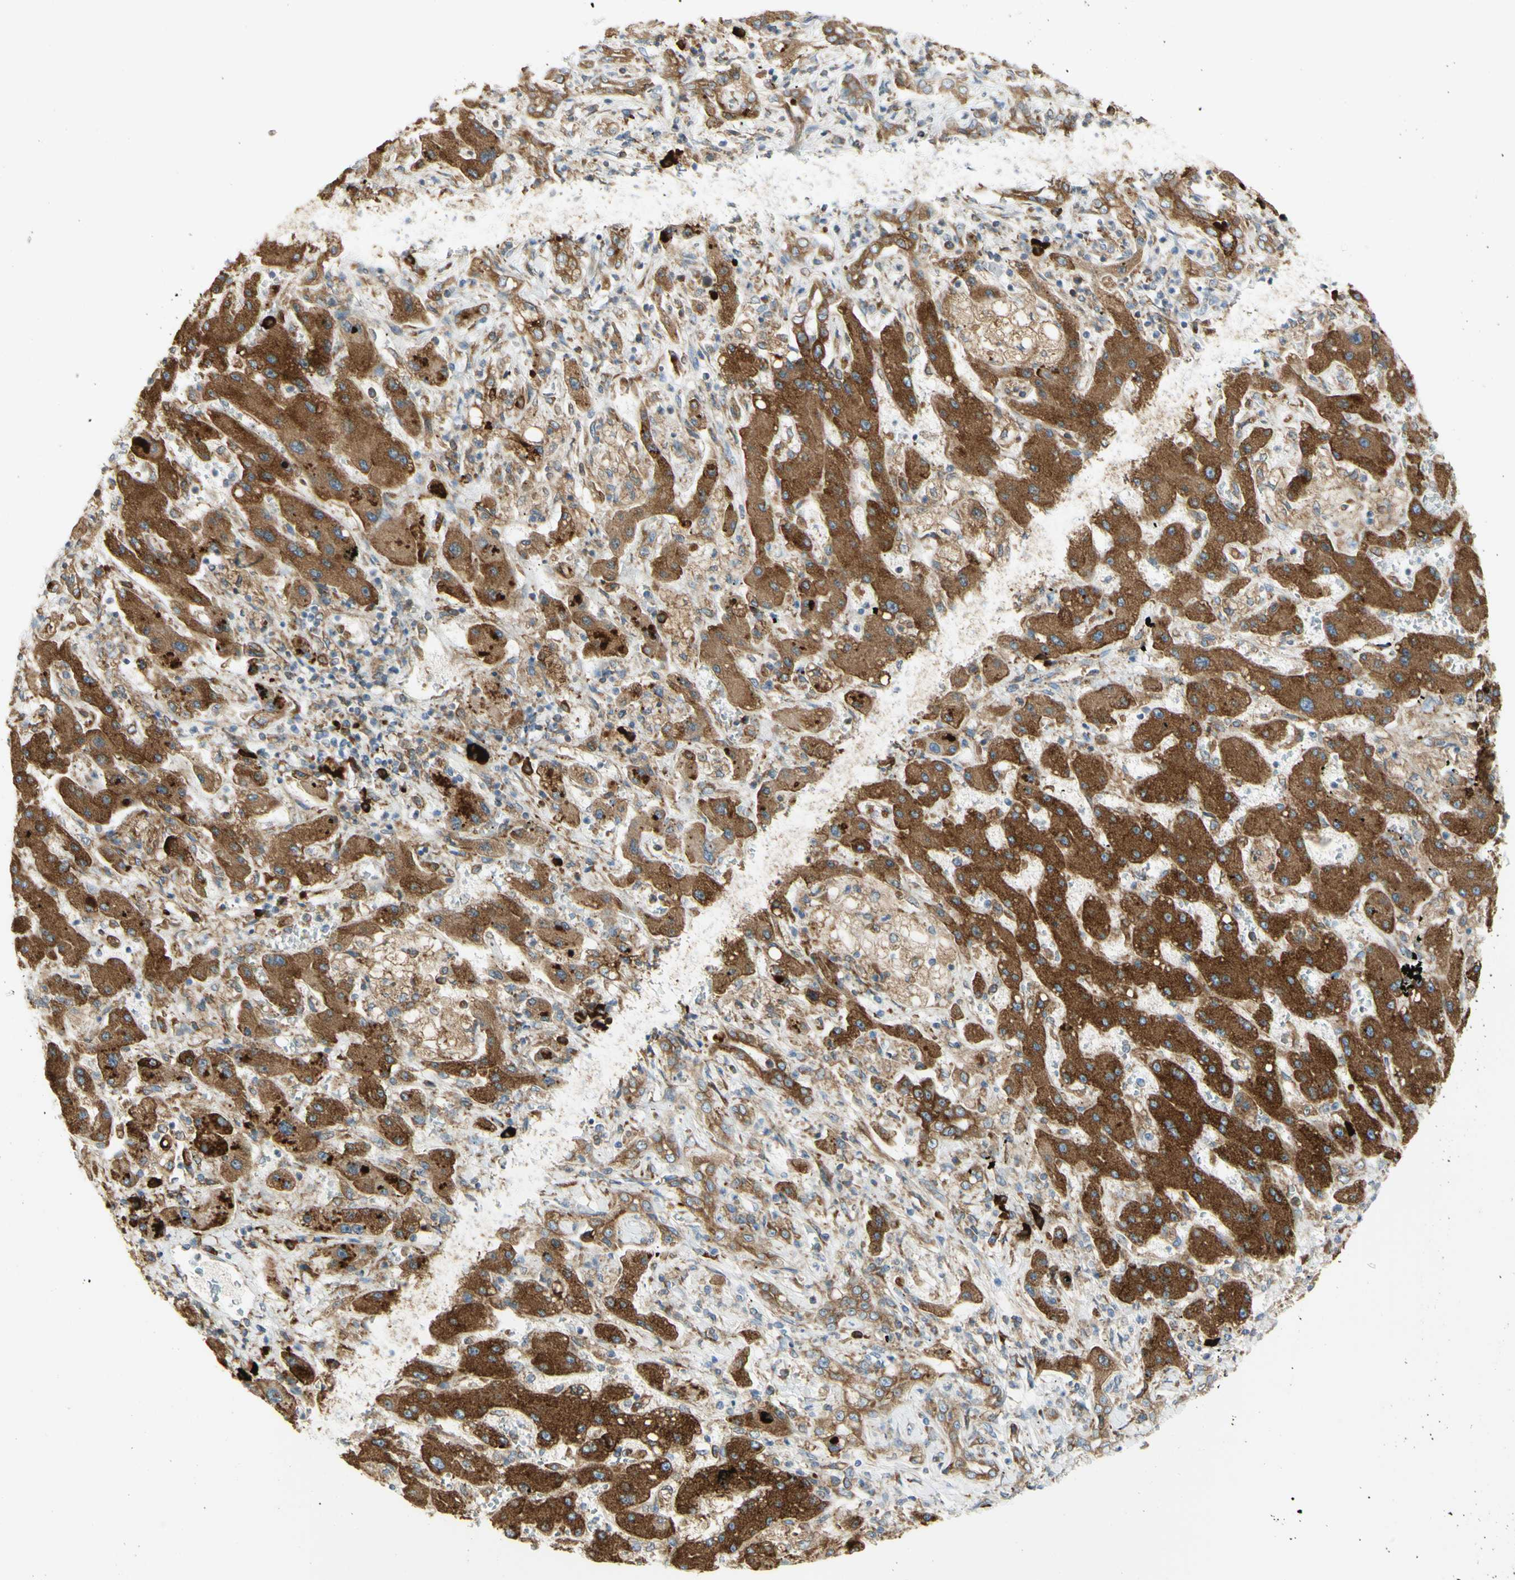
{"staining": {"intensity": "moderate", "quantity": ">75%", "location": "cytoplasmic/membranous"}, "tissue": "liver cancer", "cell_type": "Tumor cells", "image_type": "cancer", "snomed": [{"axis": "morphology", "description": "Cholangiocarcinoma"}, {"axis": "topography", "description": "Liver"}], "caption": "Tumor cells exhibit medium levels of moderate cytoplasmic/membranous expression in about >75% of cells in human cholangiocarcinoma (liver).", "gene": "MANF", "patient": {"sex": "male", "age": 50}}